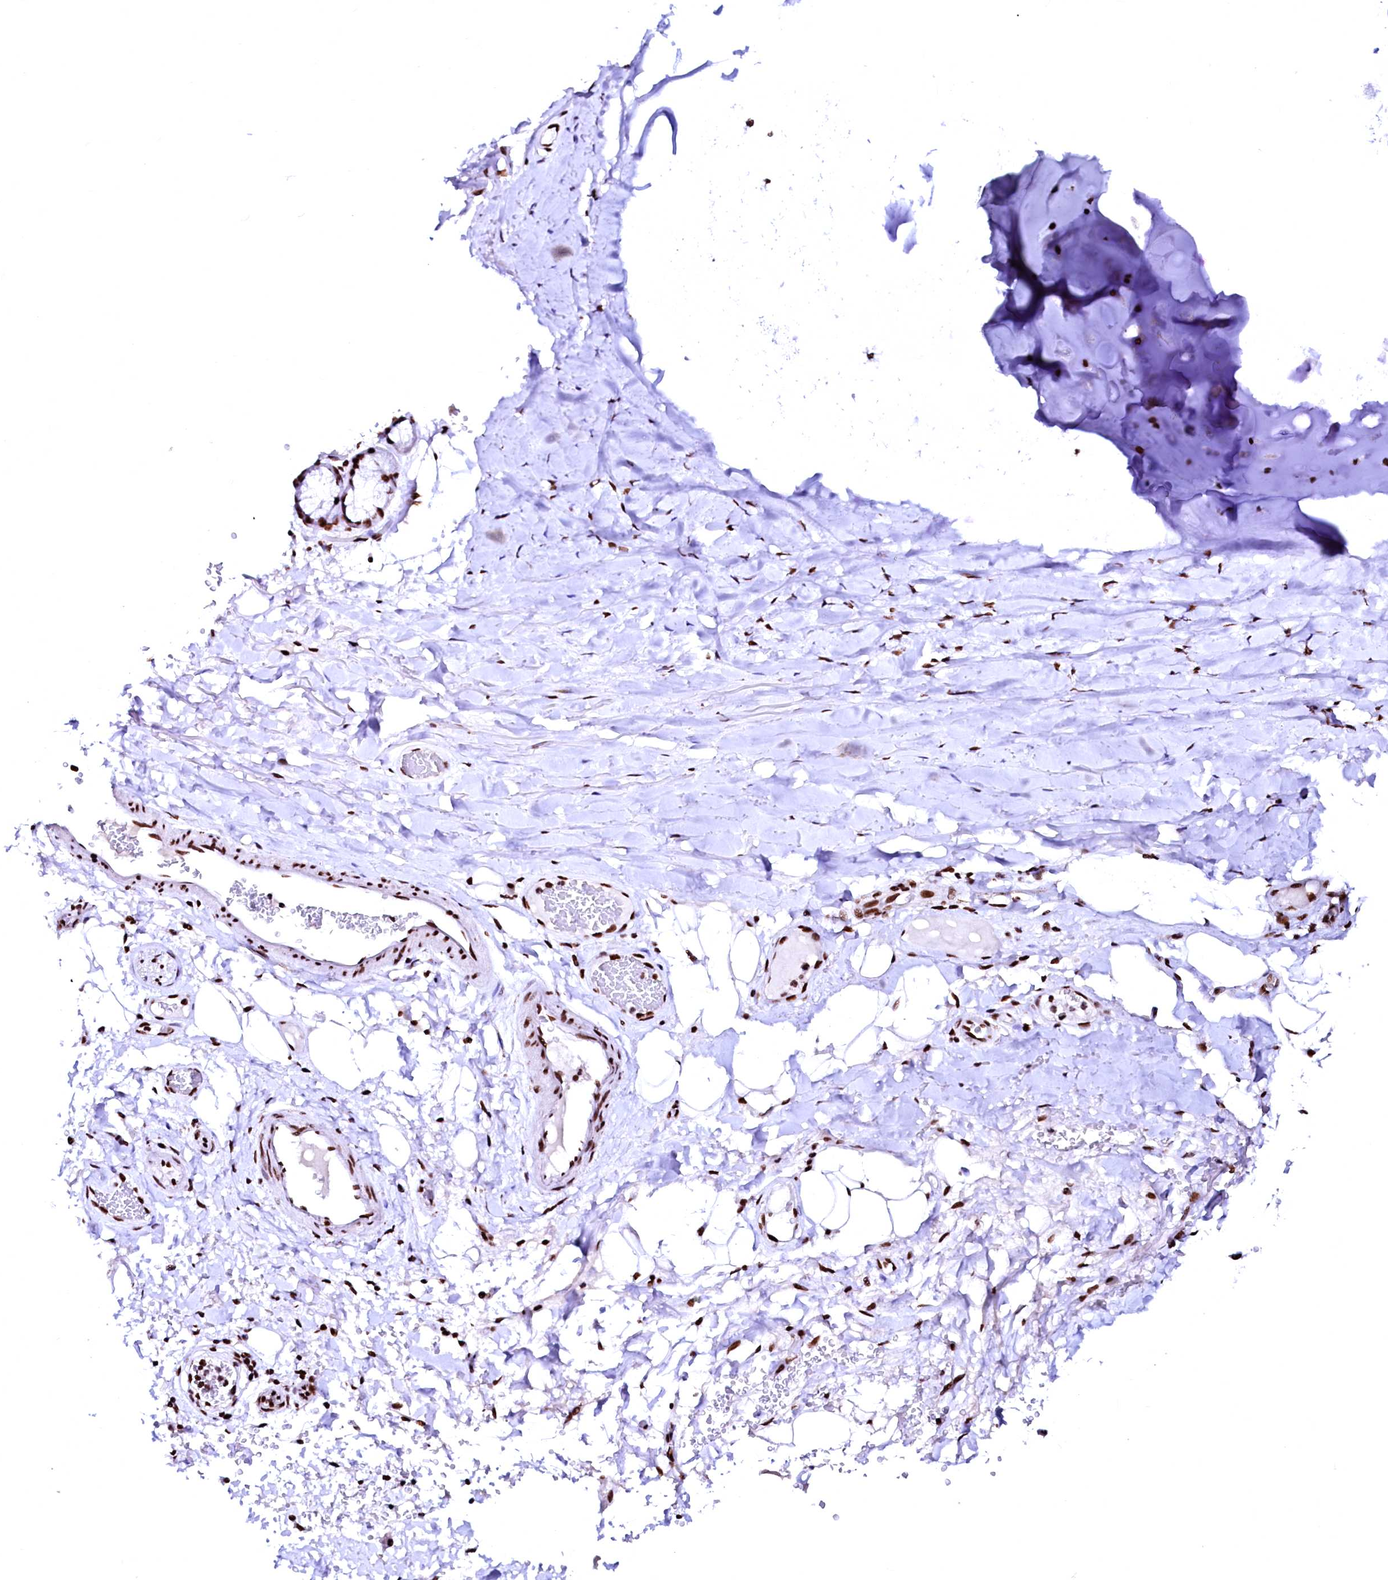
{"staining": {"intensity": "strong", "quantity": ">75%", "location": "nuclear"}, "tissue": "adipose tissue", "cell_type": "Adipocytes", "image_type": "normal", "snomed": [{"axis": "morphology", "description": "Normal tissue, NOS"}, {"axis": "topography", "description": "Cartilage tissue"}], "caption": "Human adipose tissue stained for a protein (brown) displays strong nuclear positive positivity in about >75% of adipocytes.", "gene": "CPSF6", "patient": {"sex": "female", "age": 63}}